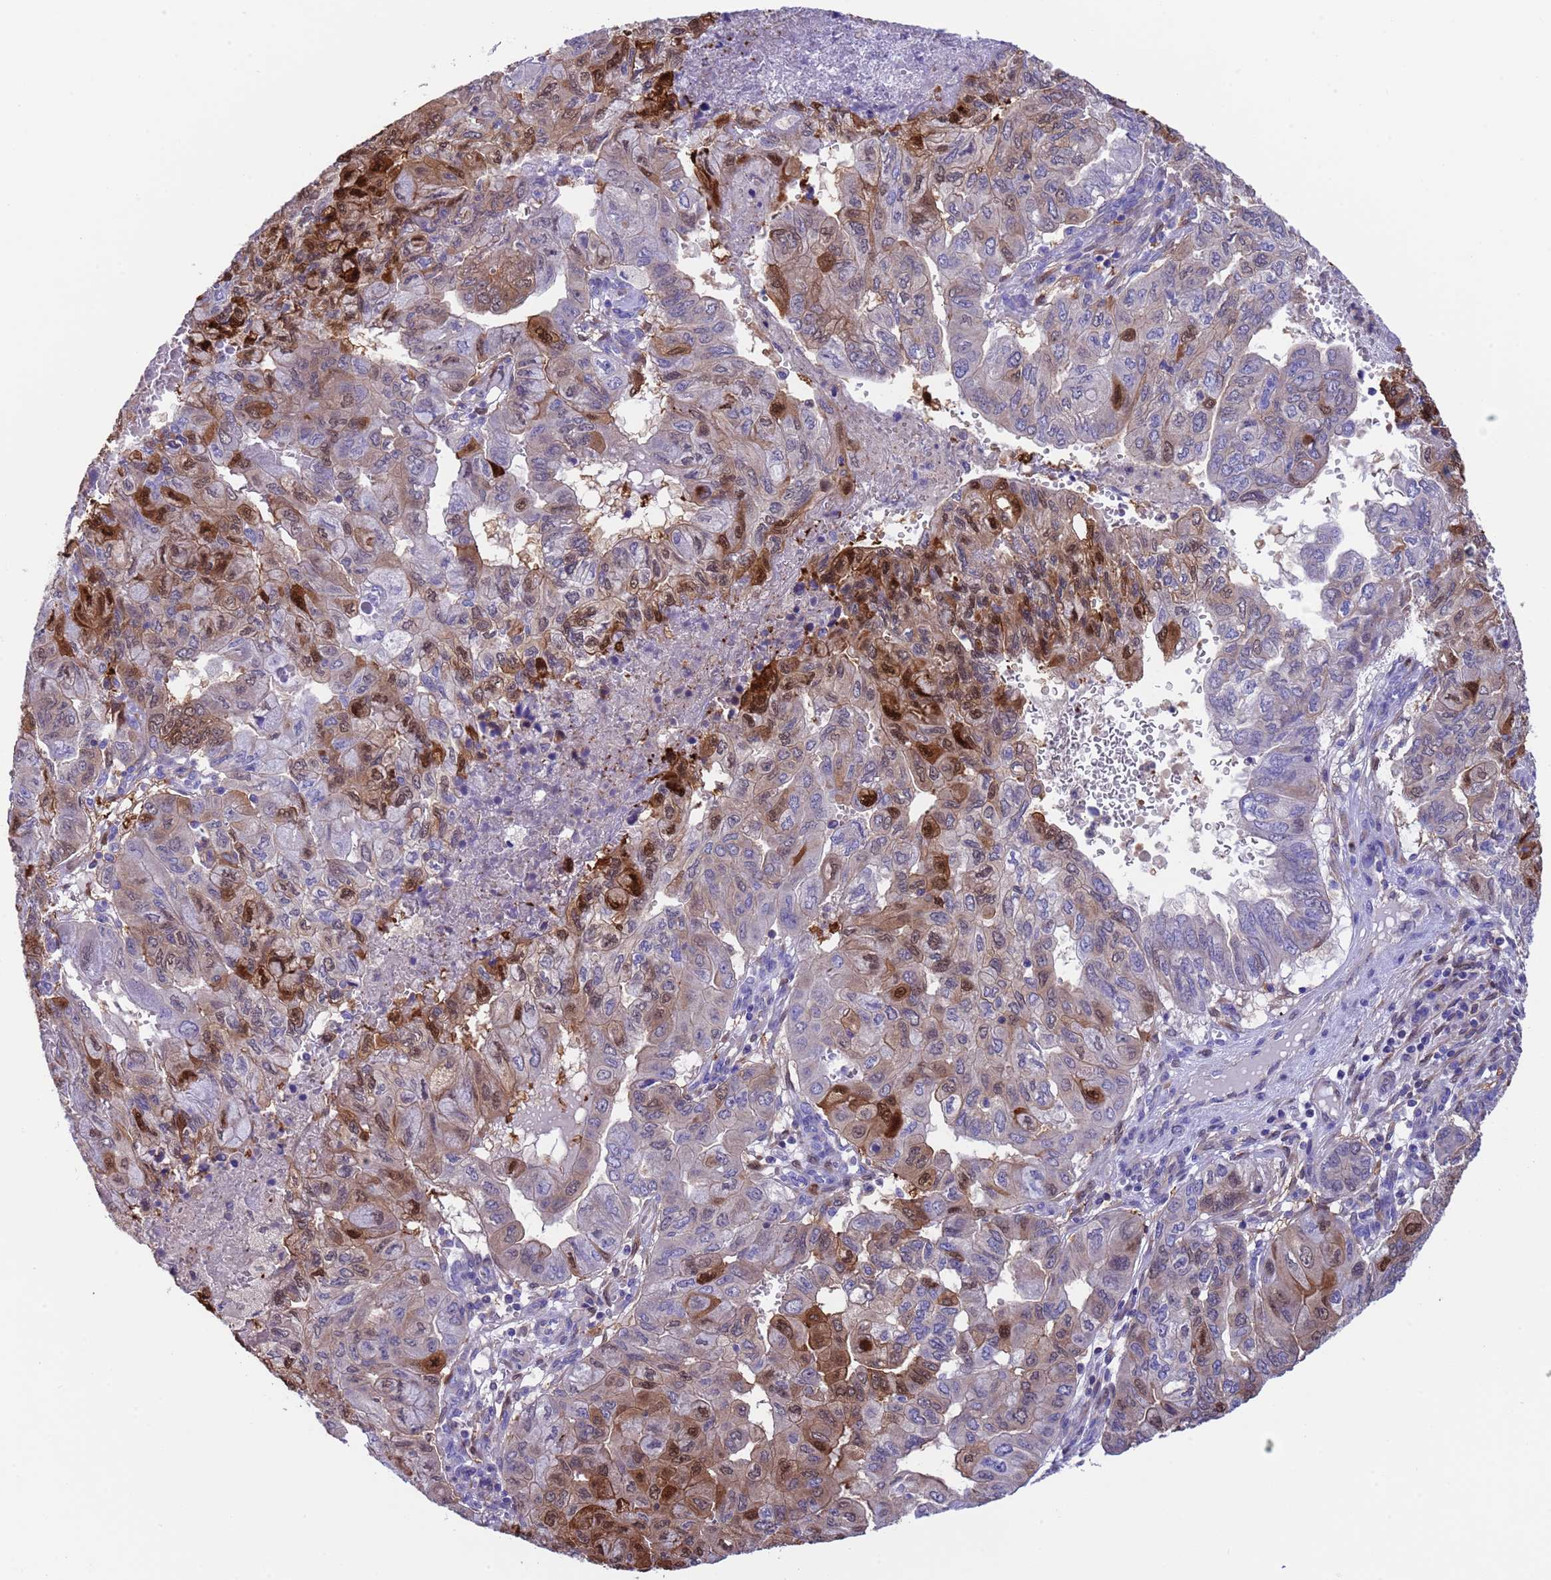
{"staining": {"intensity": "moderate", "quantity": "25%-75%", "location": "cytoplasmic/membranous,nuclear"}, "tissue": "pancreatic cancer", "cell_type": "Tumor cells", "image_type": "cancer", "snomed": [{"axis": "morphology", "description": "Adenocarcinoma, NOS"}, {"axis": "topography", "description": "Pancreas"}], "caption": "A brown stain highlights moderate cytoplasmic/membranous and nuclear expression of a protein in human adenocarcinoma (pancreatic) tumor cells. (IHC, brightfield microscopy, high magnification).", "gene": "C6orf47", "patient": {"sex": "male", "age": 51}}